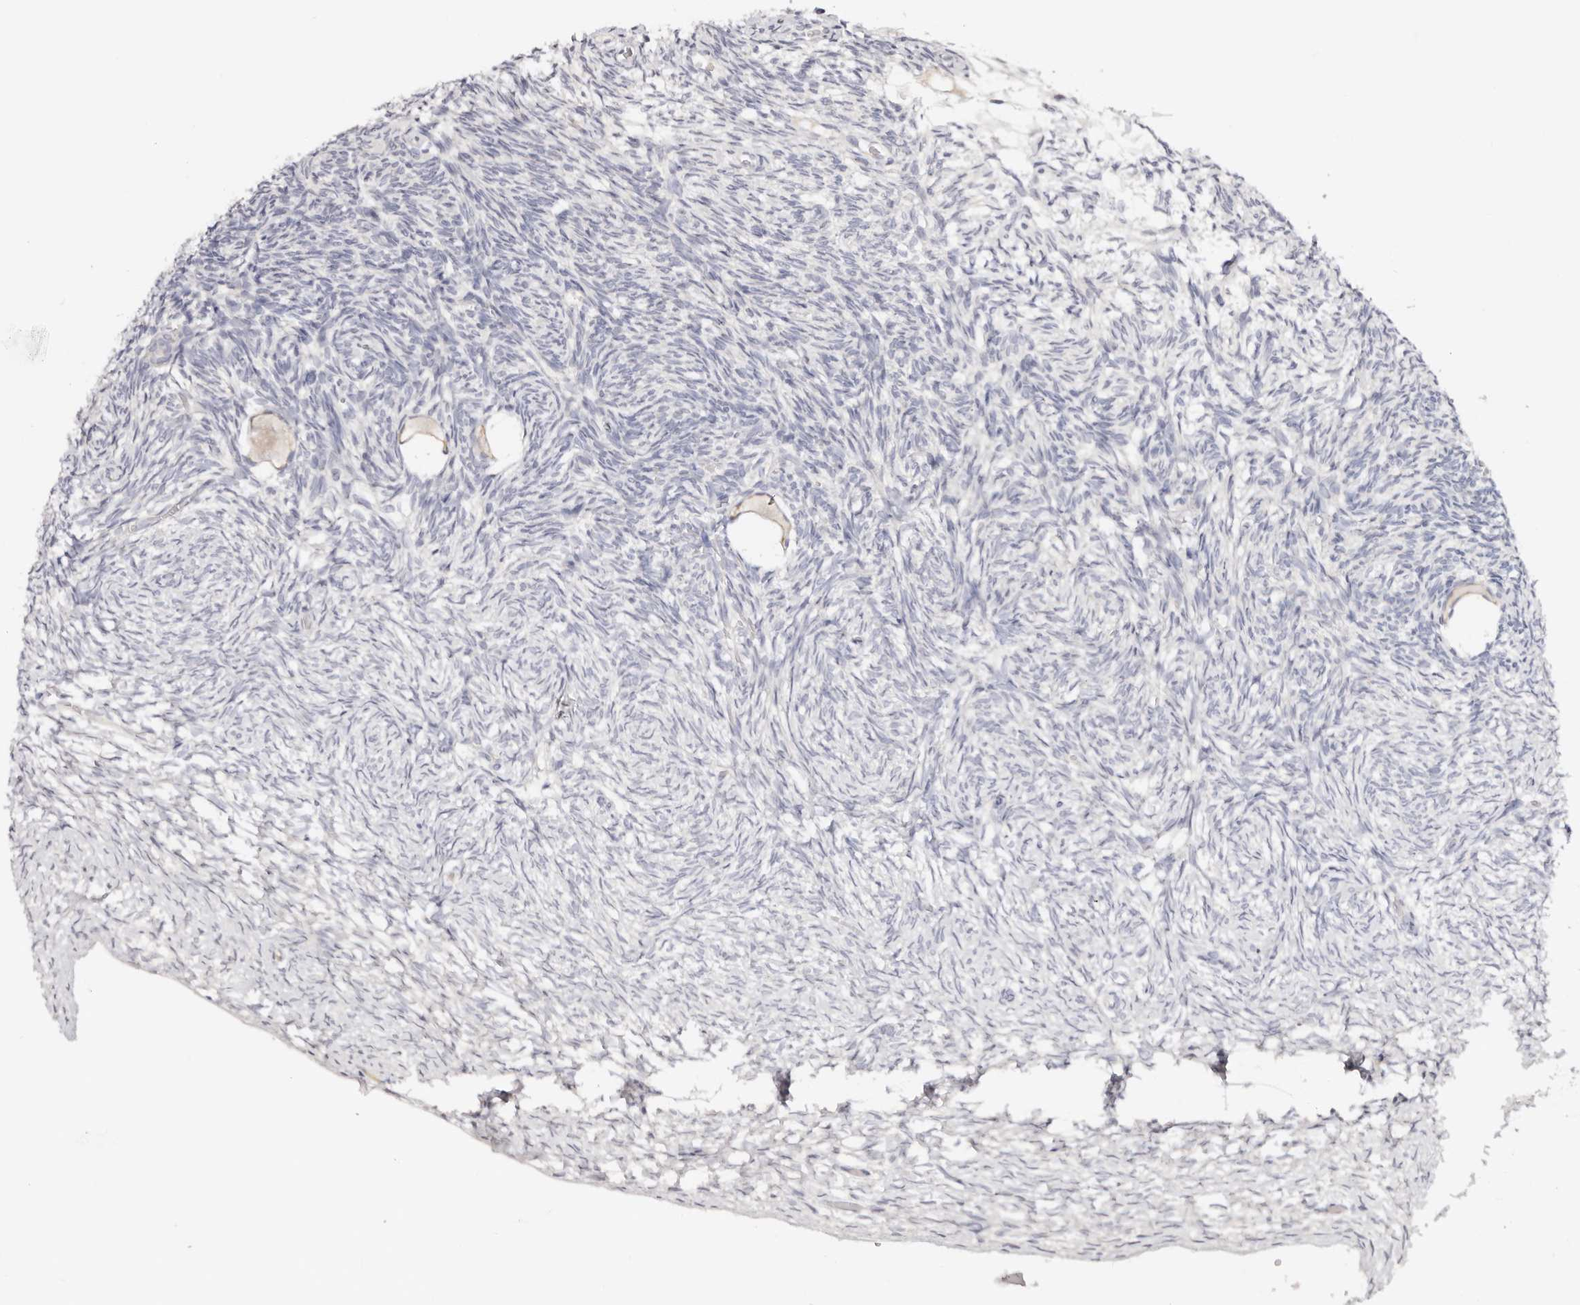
{"staining": {"intensity": "negative", "quantity": "none", "location": "none"}, "tissue": "ovary", "cell_type": "Follicle cells", "image_type": "normal", "snomed": [{"axis": "morphology", "description": "Normal tissue, NOS"}, {"axis": "topography", "description": "Ovary"}], "caption": "This is an immunohistochemistry photomicrograph of normal human ovary. There is no expression in follicle cells.", "gene": "DNASE1", "patient": {"sex": "female", "age": 34}}